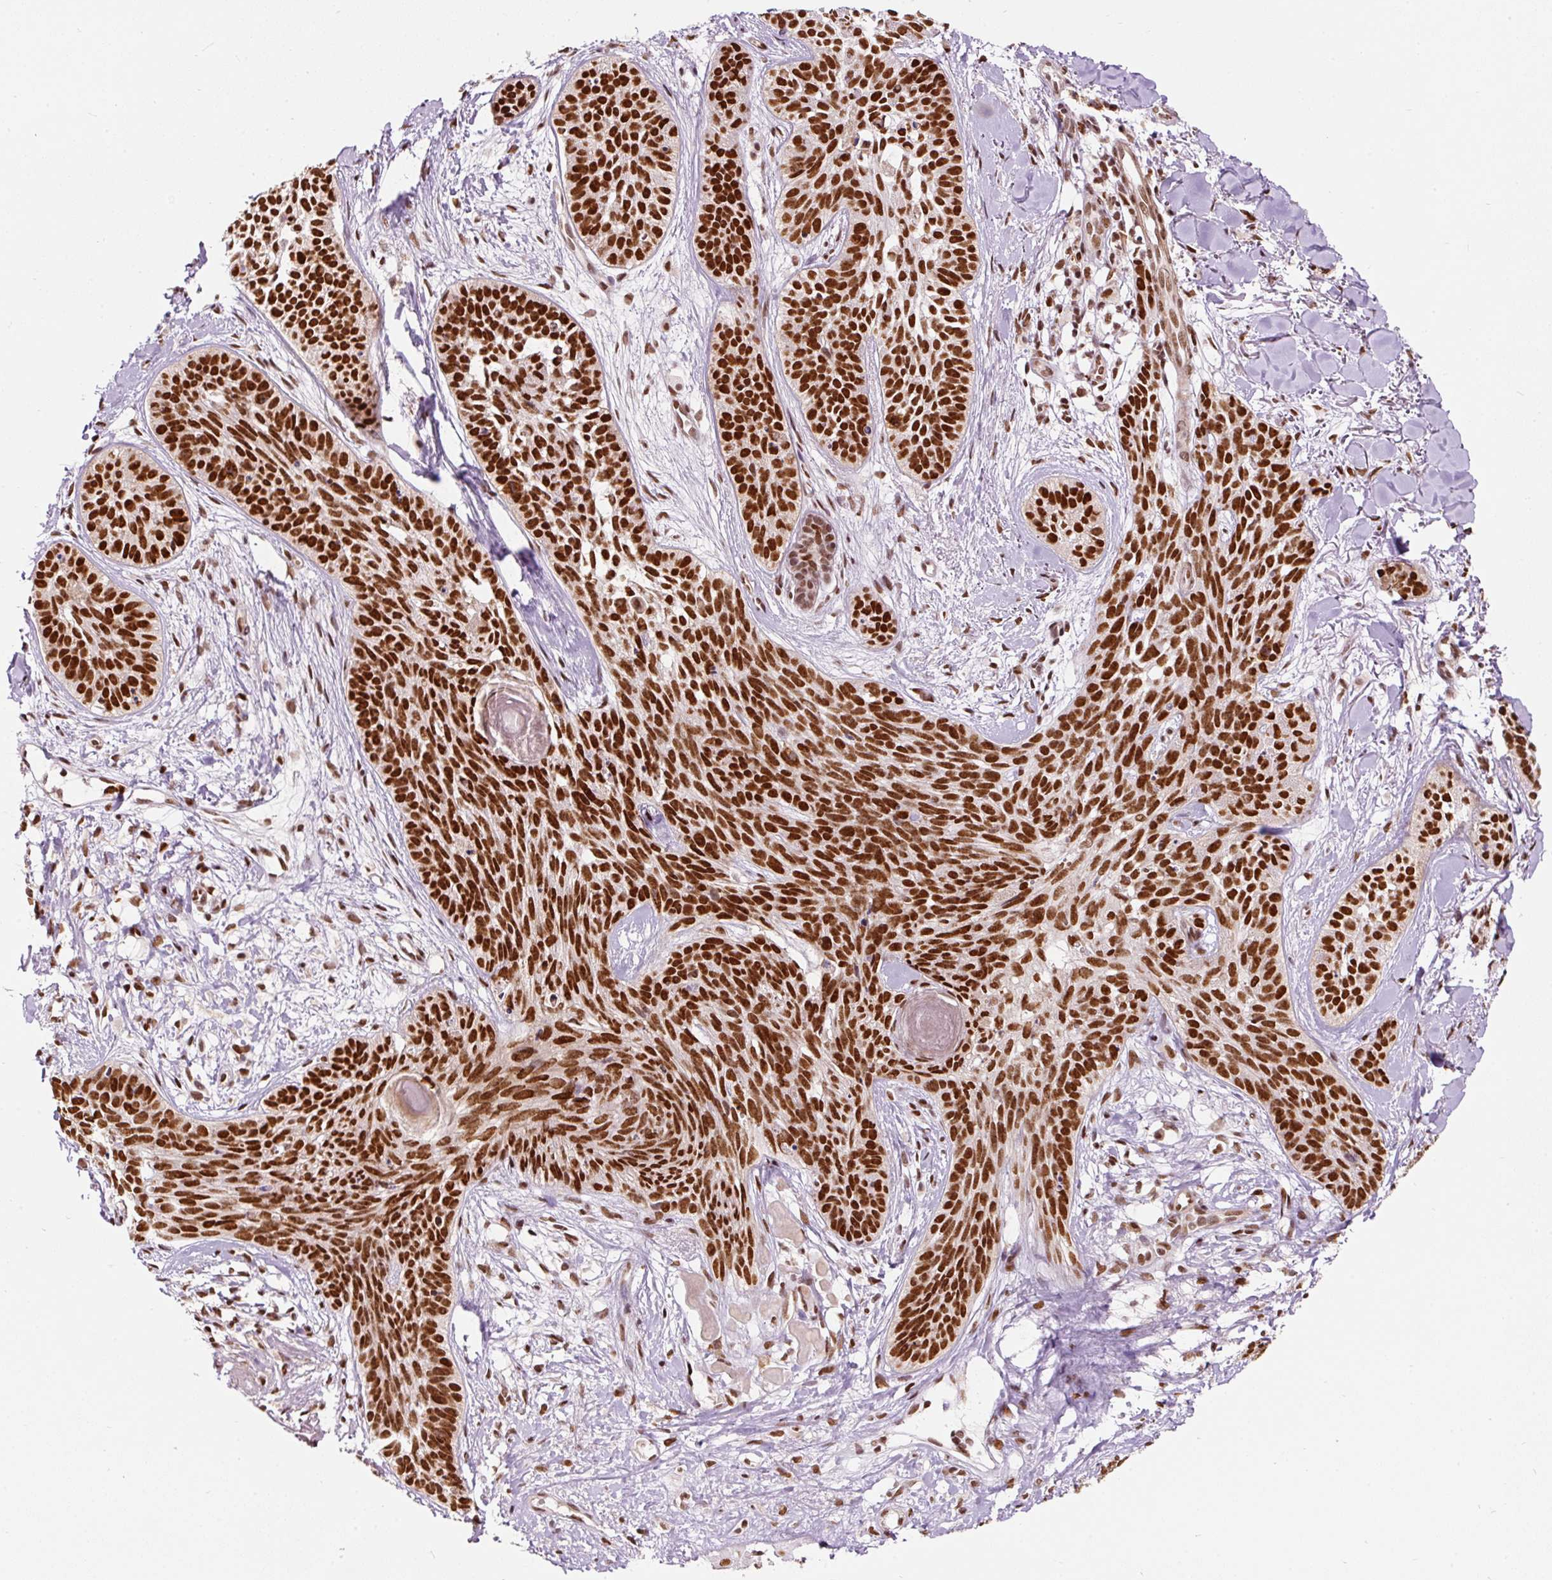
{"staining": {"intensity": "strong", "quantity": ">75%", "location": "nuclear"}, "tissue": "skin cancer", "cell_type": "Tumor cells", "image_type": "cancer", "snomed": [{"axis": "morphology", "description": "Basal cell carcinoma"}, {"axis": "topography", "description": "Skin"}], "caption": "A brown stain shows strong nuclear positivity of a protein in skin cancer (basal cell carcinoma) tumor cells.", "gene": "HNRNPC", "patient": {"sex": "male", "age": 52}}